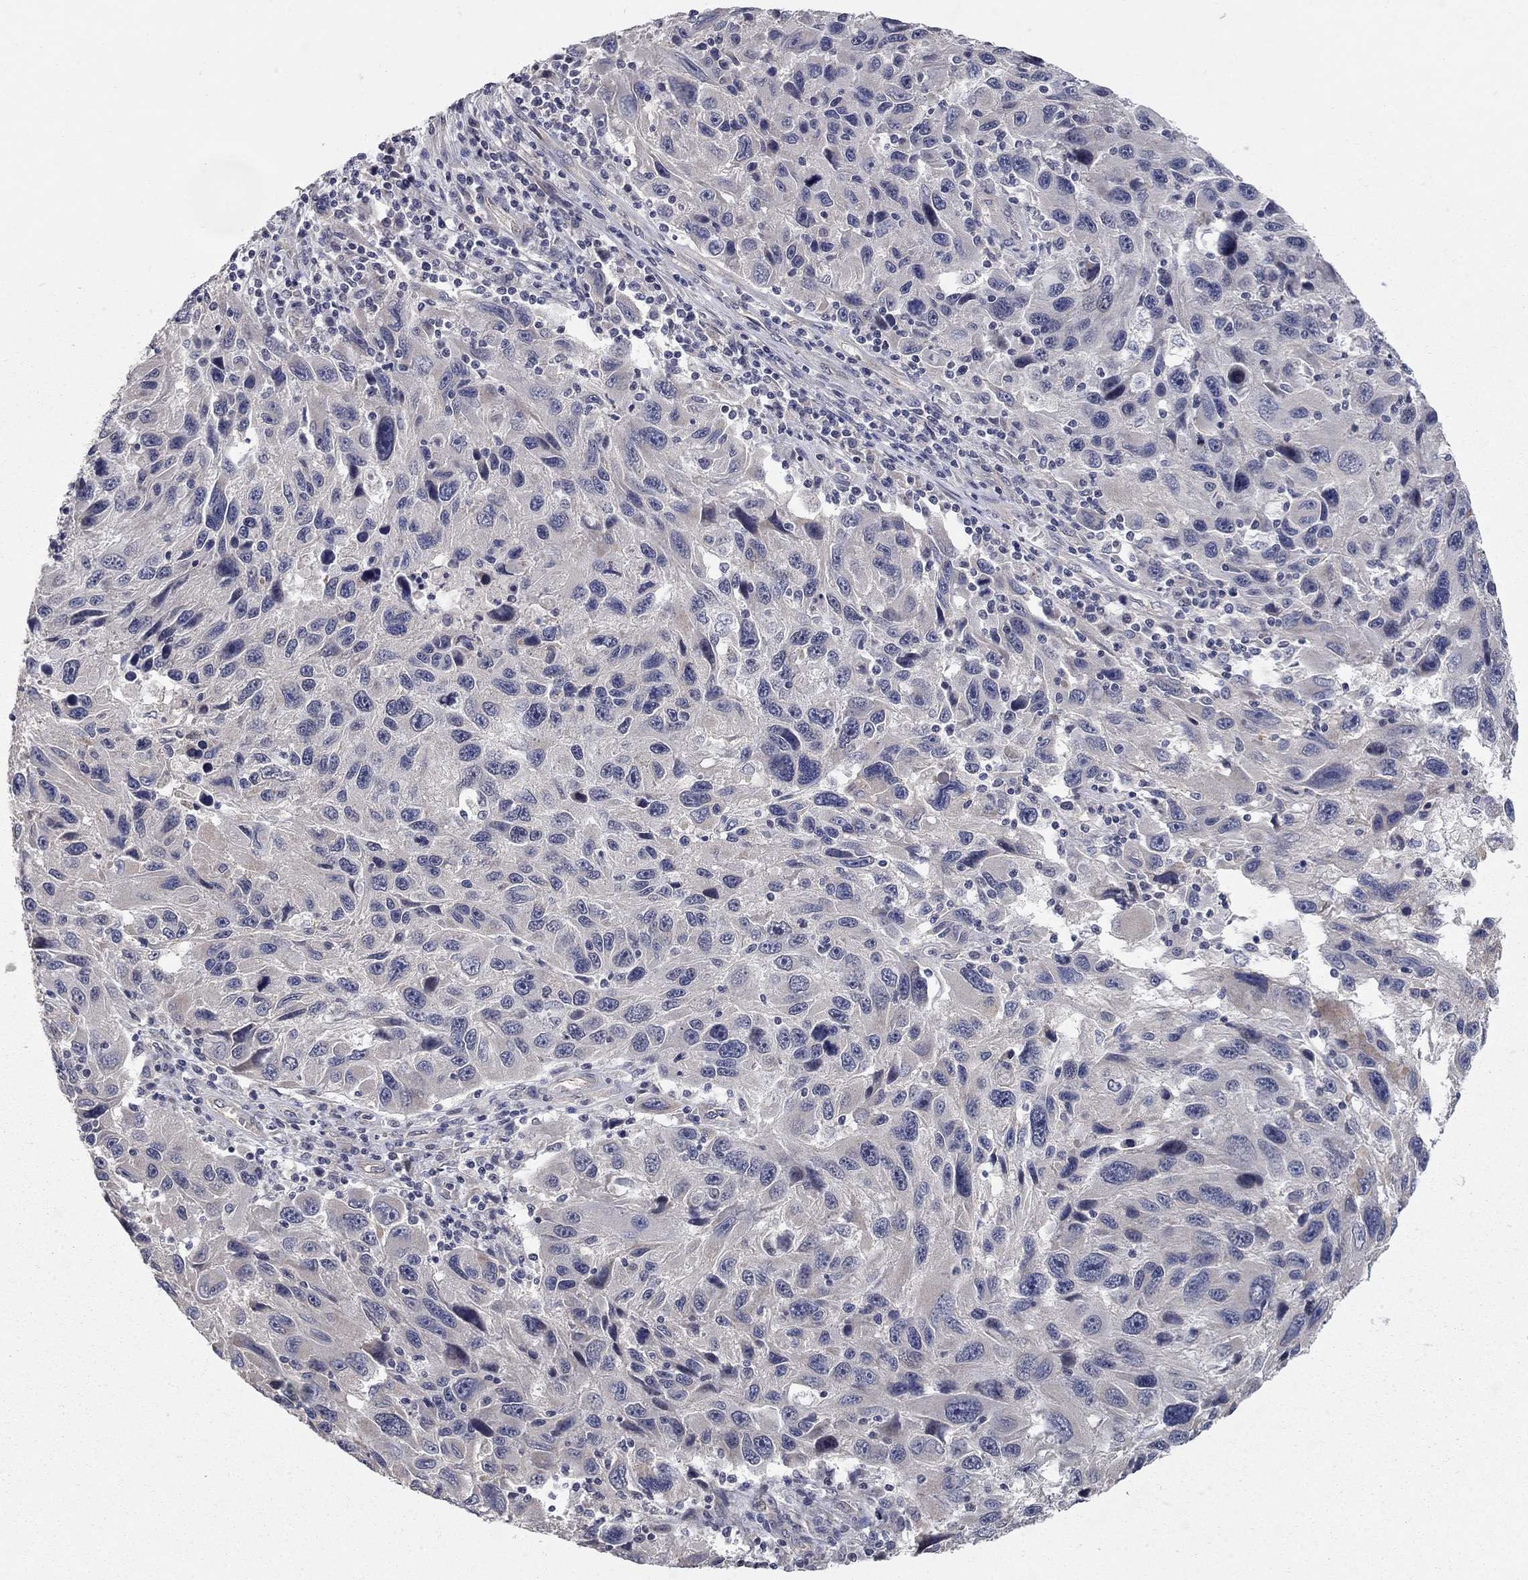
{"staining": {"intensity": "negative", "quantity": "none", "location": "none"}, "tissue": "melanoma", "cell_type": "Tumor cells", "image_type": "cancer", "snomed": [{"axis": "morphology", "description": "Malignant melanoma, NOS"}, {"axis": "topography", "description": "Skin"}], "caption": "This is a histopathology image of immunohistochemistry (IHC) staining of melanoma, which shows no expression in tumor cells.", "gene": "WASF3", "patient": {"sex": "male", "age": 53}}